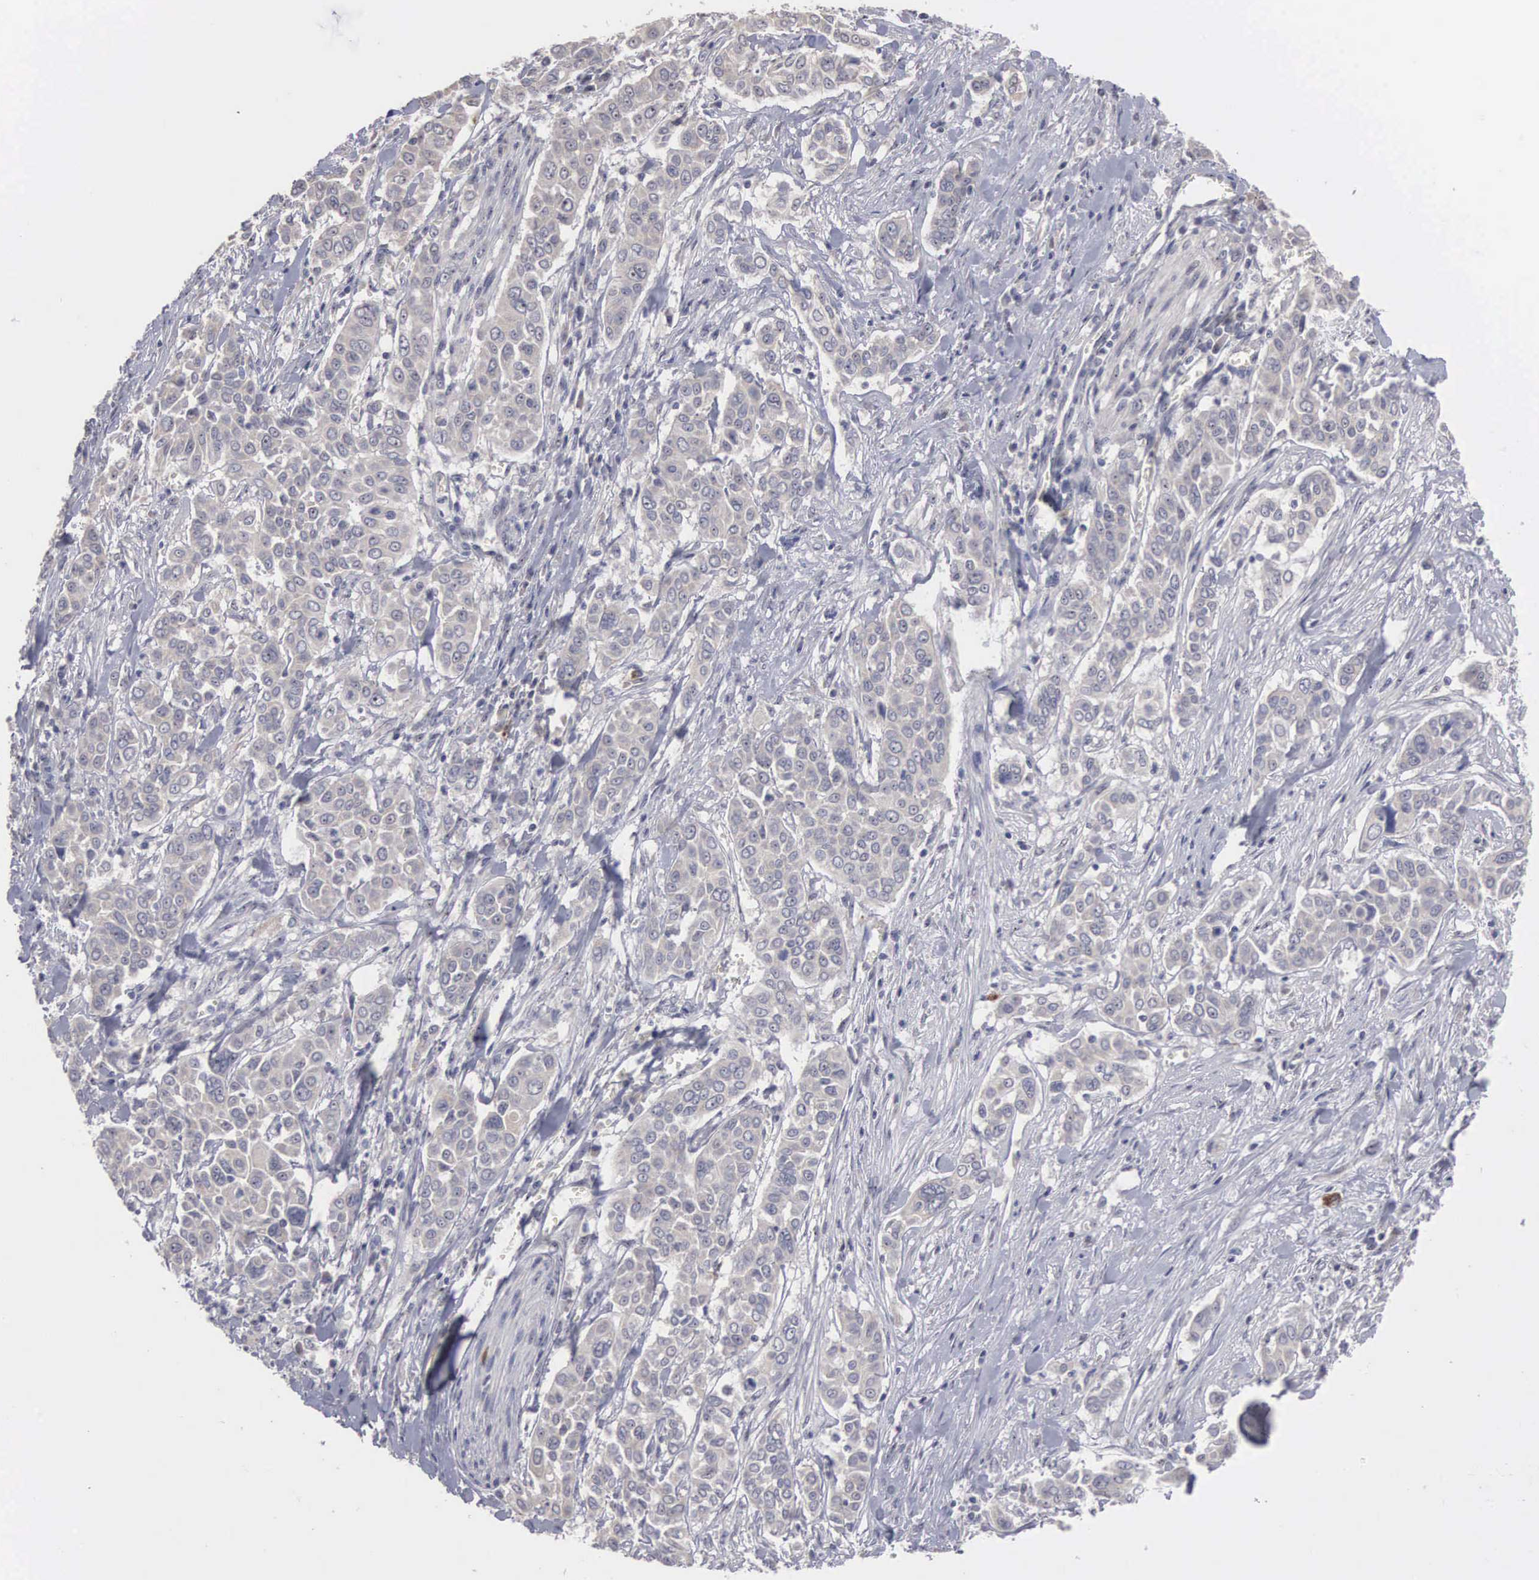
{"staining": {"intensity": "weak", "quantity": "25%-75%", "location": "cytoplasmic/membranous"}, "tissue": "pancreatic cancer", "cell_type": "Tumor cells", "image_type": "cancer", "snomed": [{"axis": "morphology", "description": "Adenocarcinoma, NOS"}, {"axis": "topography", "description": "Pancreas"}], "caption": "The photomicrograph reveals immunohistochemical staining of pancreatic cancer. There is weak cytoplasmic/membranous staining is appreciated in about 25%-75% of tumor cells.", "gene": "AMN", "patient": {"sex": "female", "age": 52}}